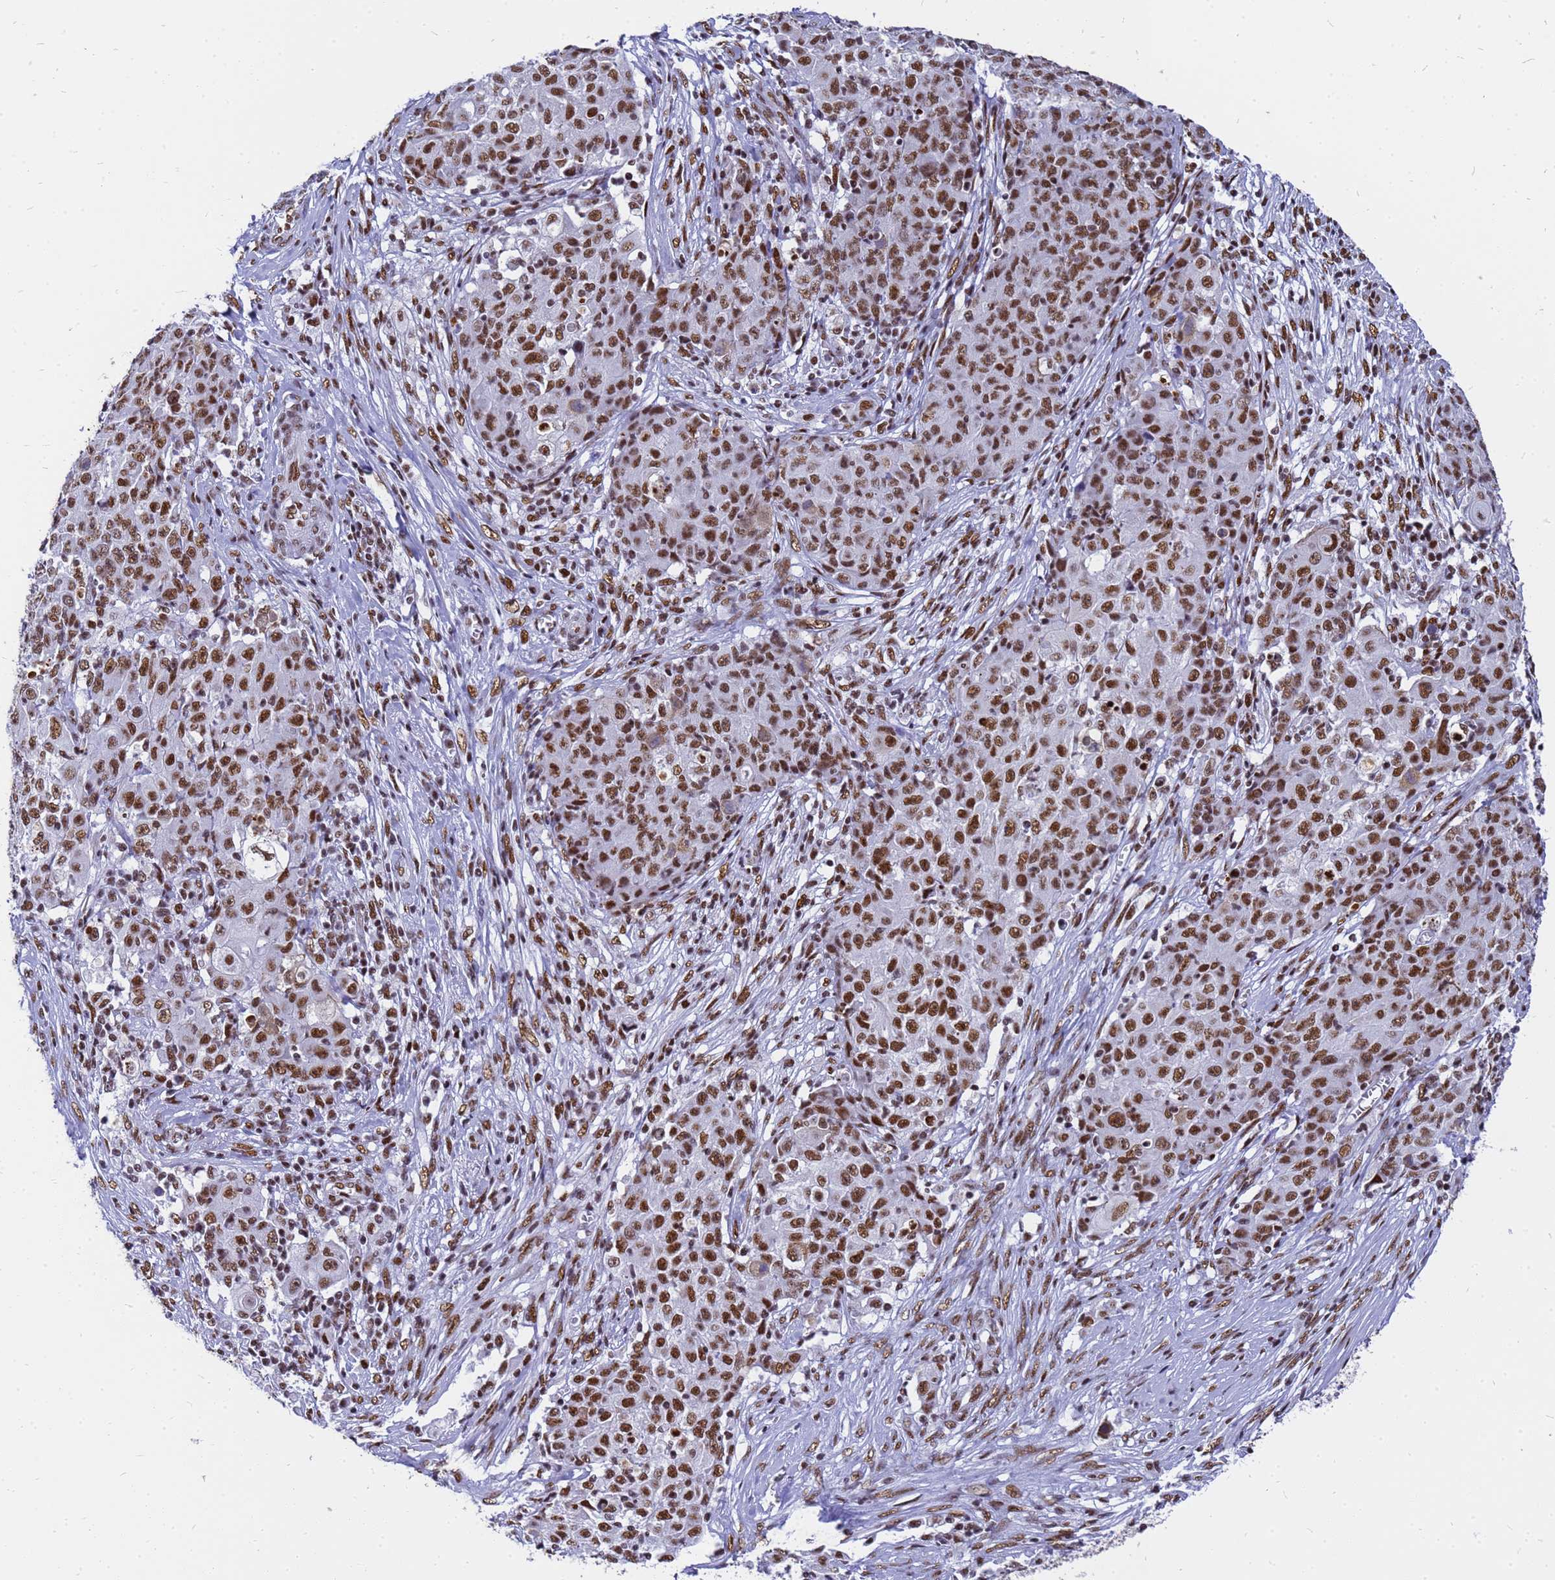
{"staining": {"intensity": "strong", "quantity": ">75%", "location": "nuclear"}, "tissue": "ovarian cancer", "cell_type": "Tumor cells", "image_type": "cancer", "snomed": [{"axis": "morphology", "description": "Carcinoma, endometroid"}, {"axis": "topography", "description": "Ovary"}], "caption": "Immunohistochemical staining of ovarian cancer reveals strong nuclear protein staining in about >75% of tumor cells. Nuclei are stained in blue.", "gene": "SART3", "patient": {"sex": "female", "age": 42}}